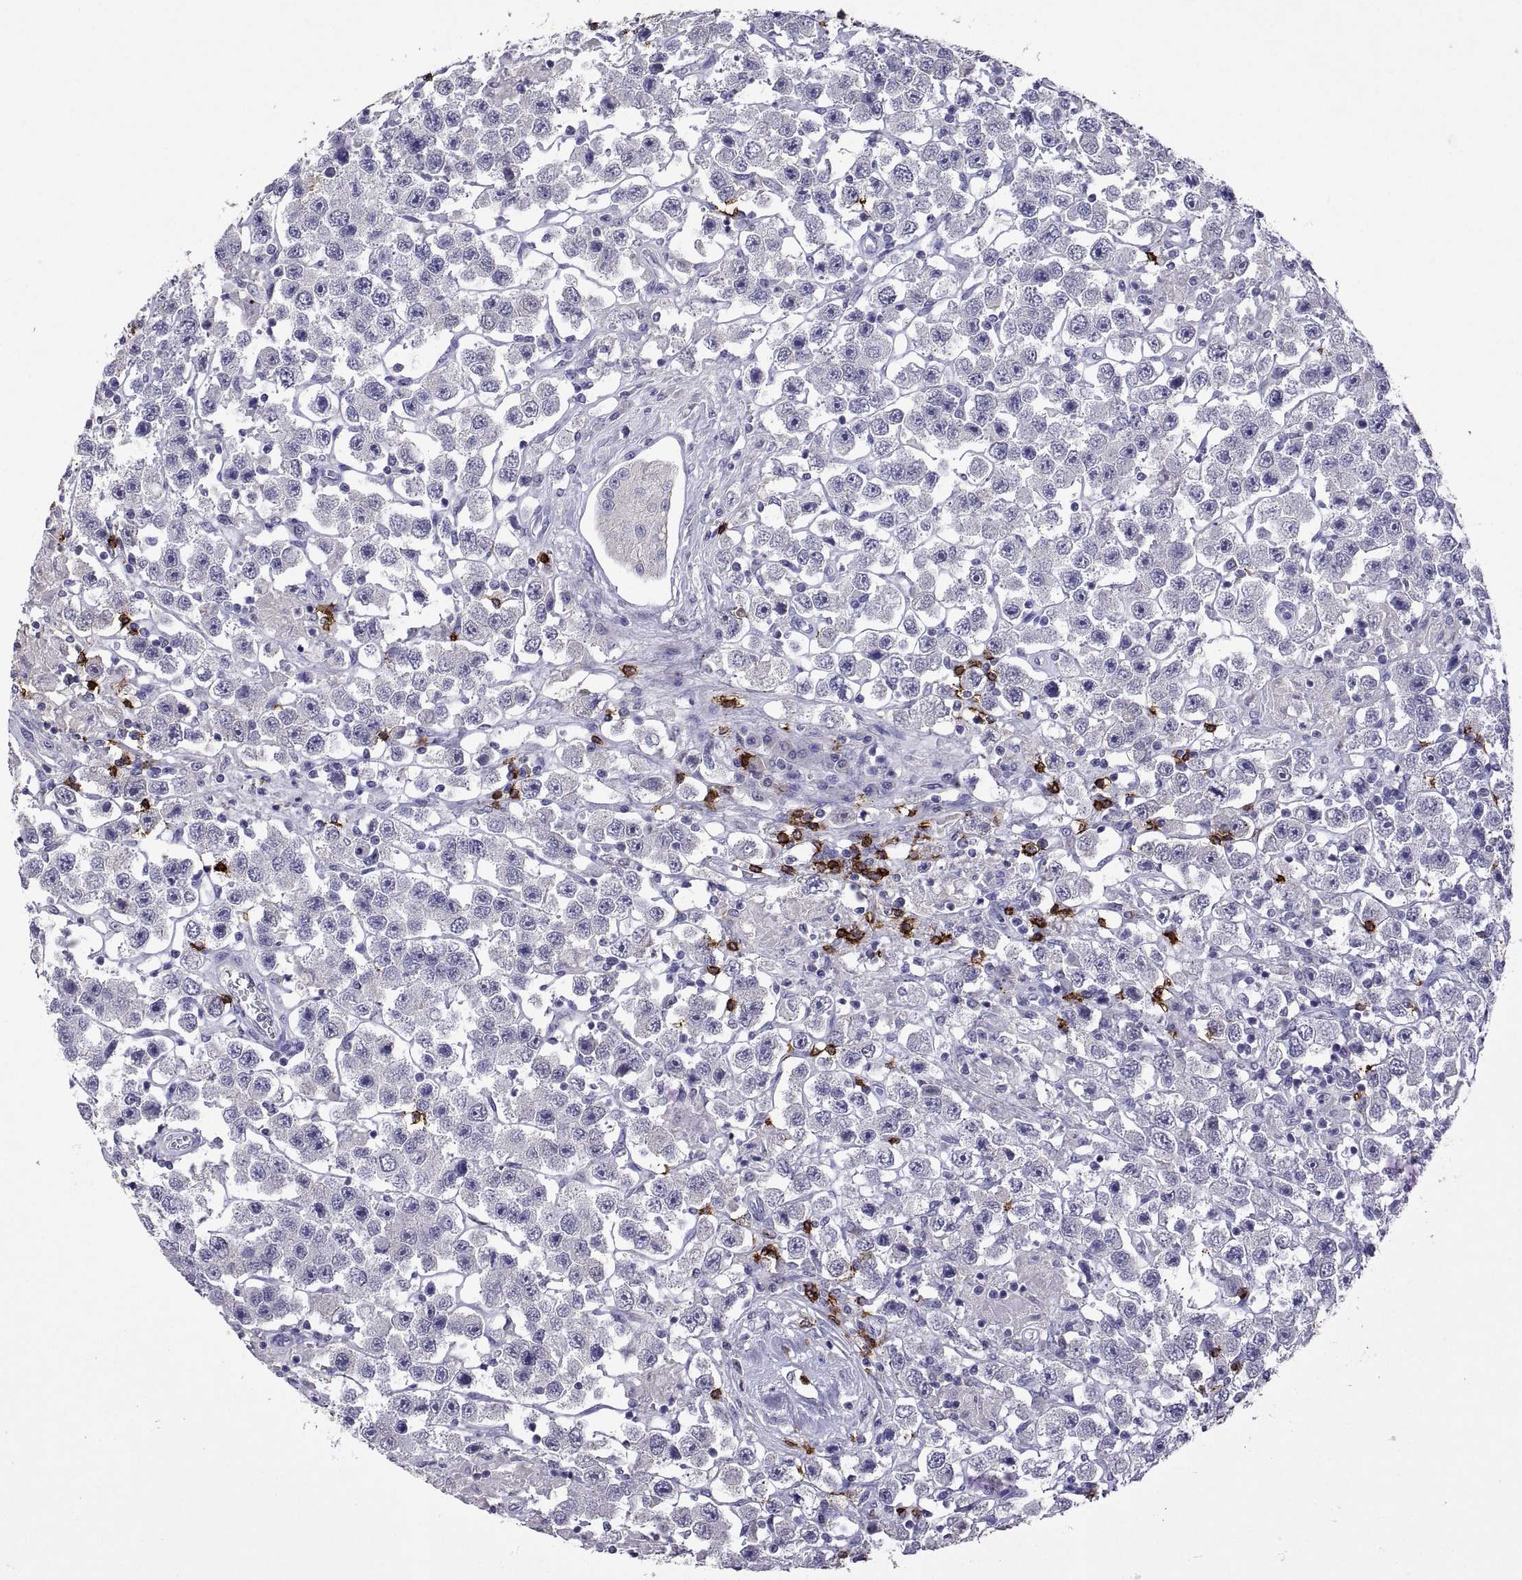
{"staining": {"intensity": "negative", "quantity": "none", "location": "none"}, "tissue": "testis cancer", "cell_type": "Tumor cells", "image_type": "cancer", "snomed": [{"axis": "morphology", "description": "Seminoma, NOS"}, {"axis": "topography", "description": "Testis"}], "caption": "The IHC image has no significant expression in tumor cells of testis cancer tissue.", "gene": "MS4A1", "patient": {"sex": "male", "age": 45}}